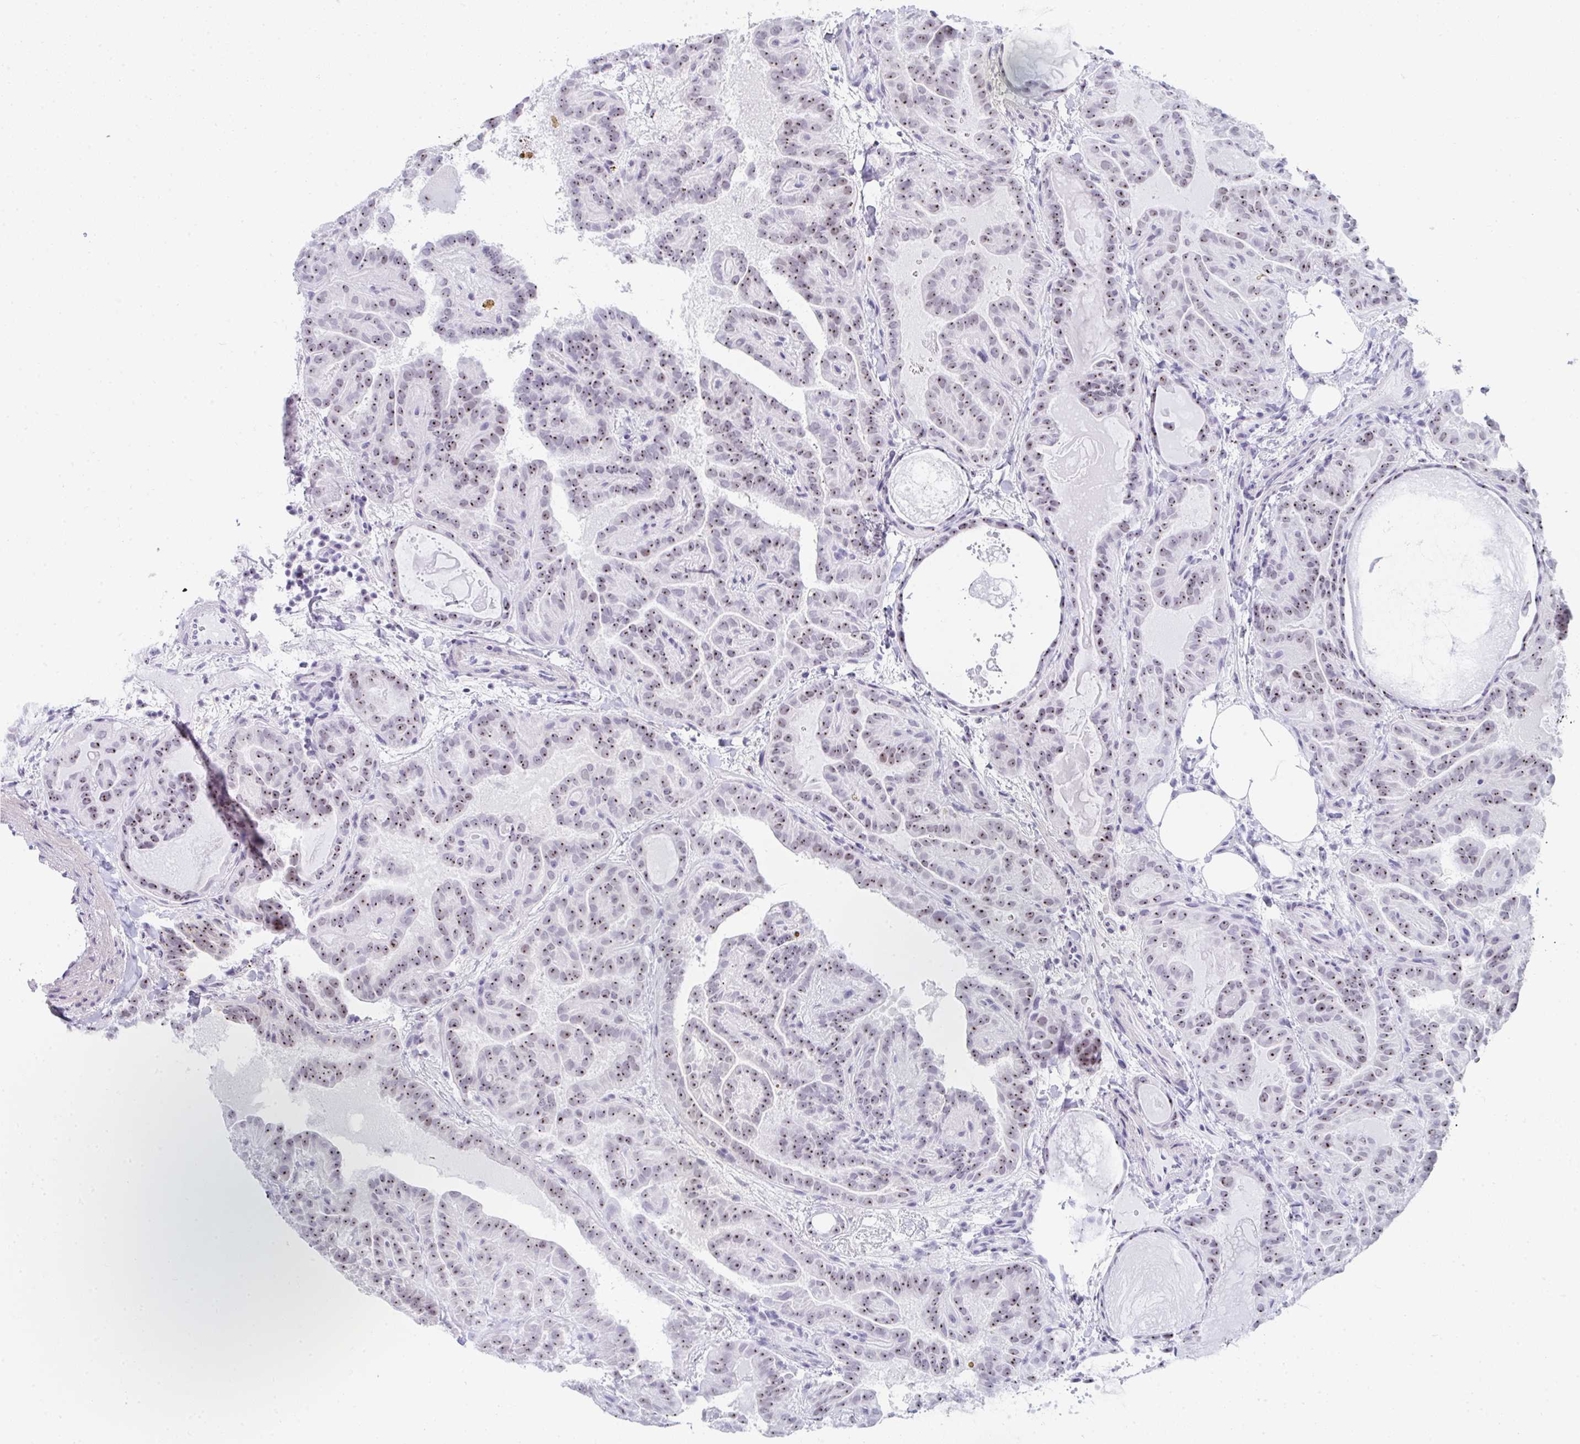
{"staining": {"intensity": "moderate", "quantity": ">75%", "location": "nuclear"}, "tissue": "thyroid cancer", "cell_type": "Tumor cells", "image_type": "cancer", "snomed": [{"axis": "morphology", "description": "Papillary adenocarcinoma, NOS"}, {"axis": "topography", "description": "Thyroid gland"}], "caption": "Thyroid papillary adenocarcinoma stained with a brown dye displays moderate nuclear positive positivity in about >75% of tumor cells.", "gene": "NOP10", "patient": {"sex": "female", "age": 46}}